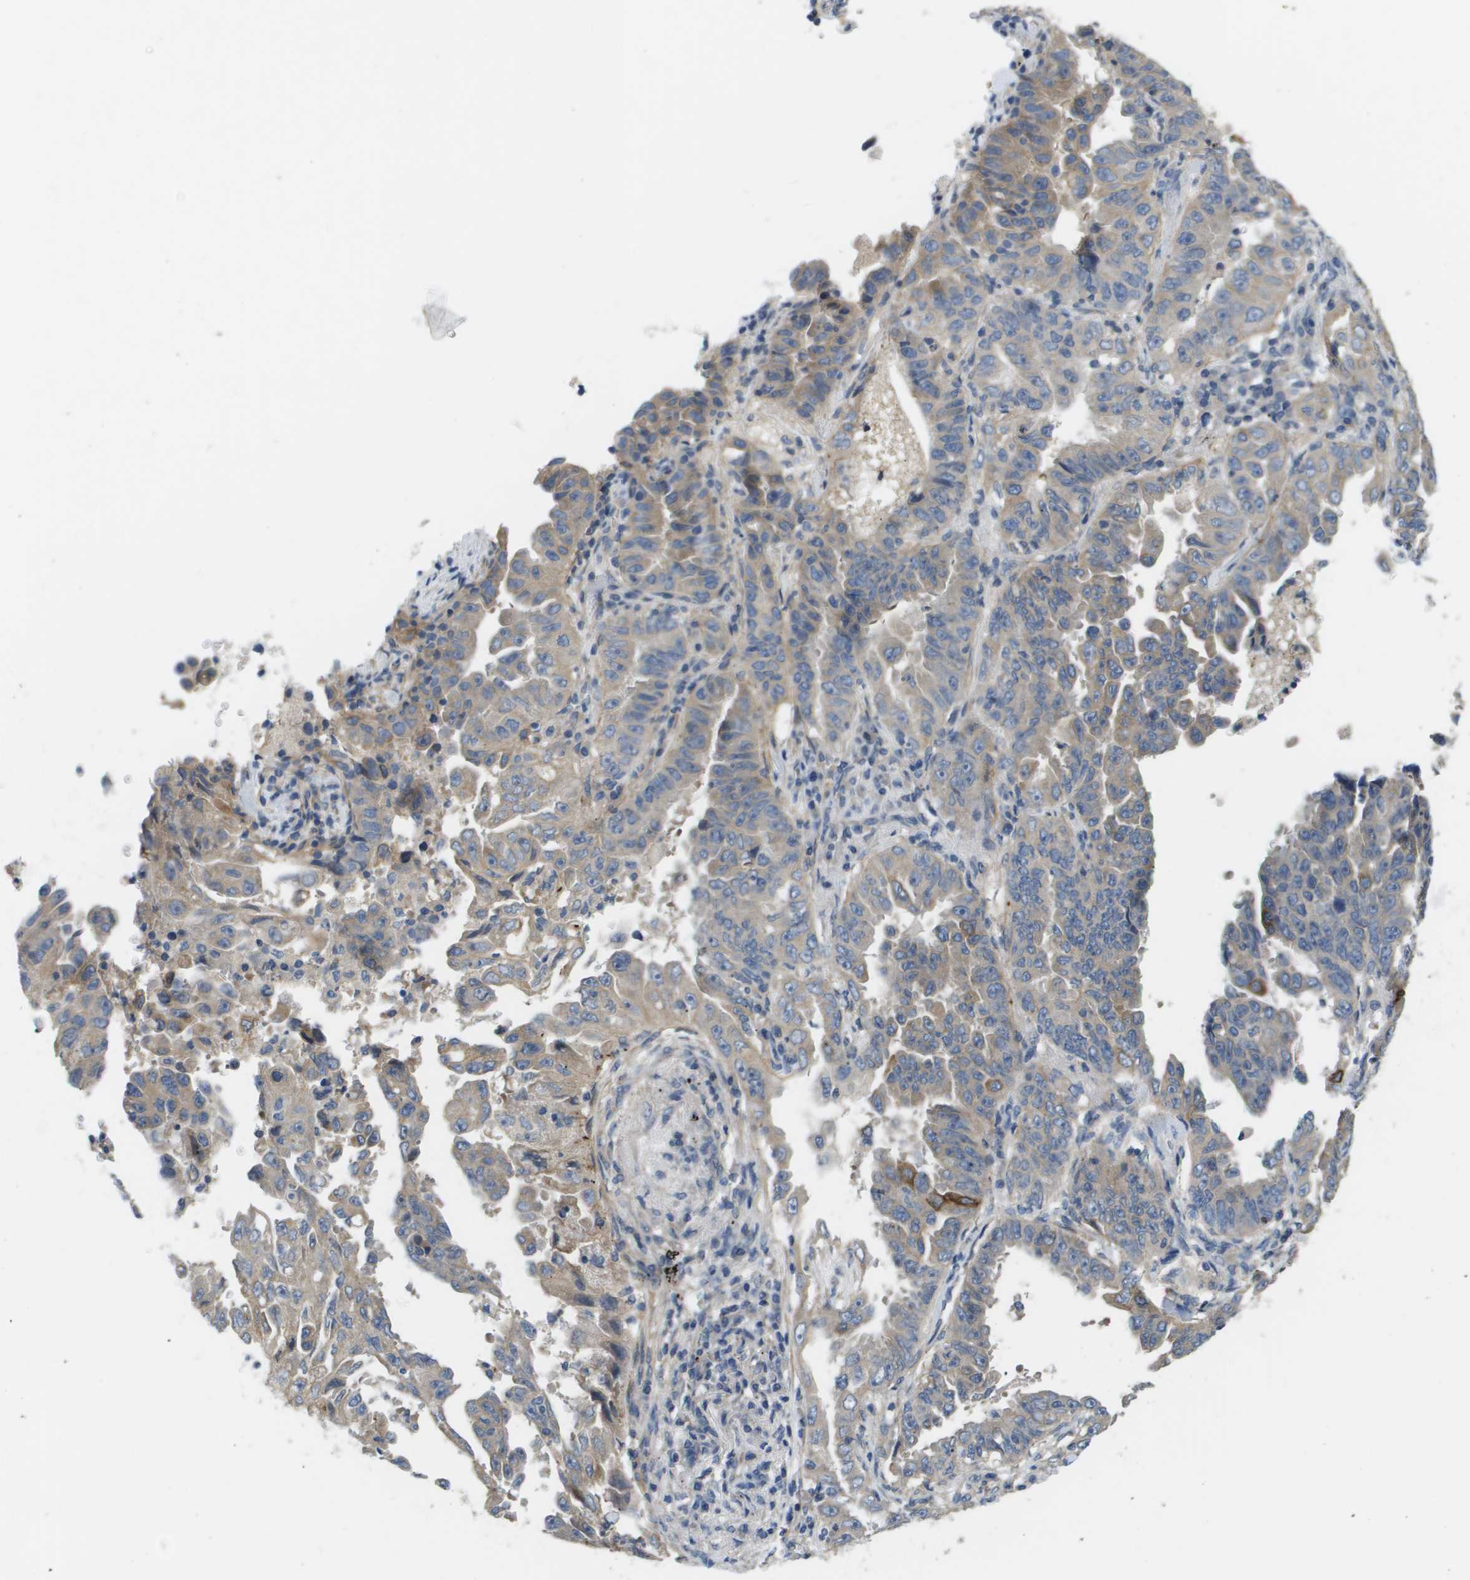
{"staining": {"intensity": "weak", "quantity": "<25%", "location": "cytoplasmic/membranous"}, "tissue": "lung cancer", "cell_type": "Tumor cells", "image_type": "cancer", "snomed": [{"axis": "morphology", "description": "Adenocarcinoma, NOS"}, {"axis": "topography", "description": "Lung"}], "caption": "The immunohistochemistry photomicrograph has no significant positivity in tumor cells of lung cancer tissue.", "gene": "KRT23", "patient": {"sex": "female", "age": 51}}